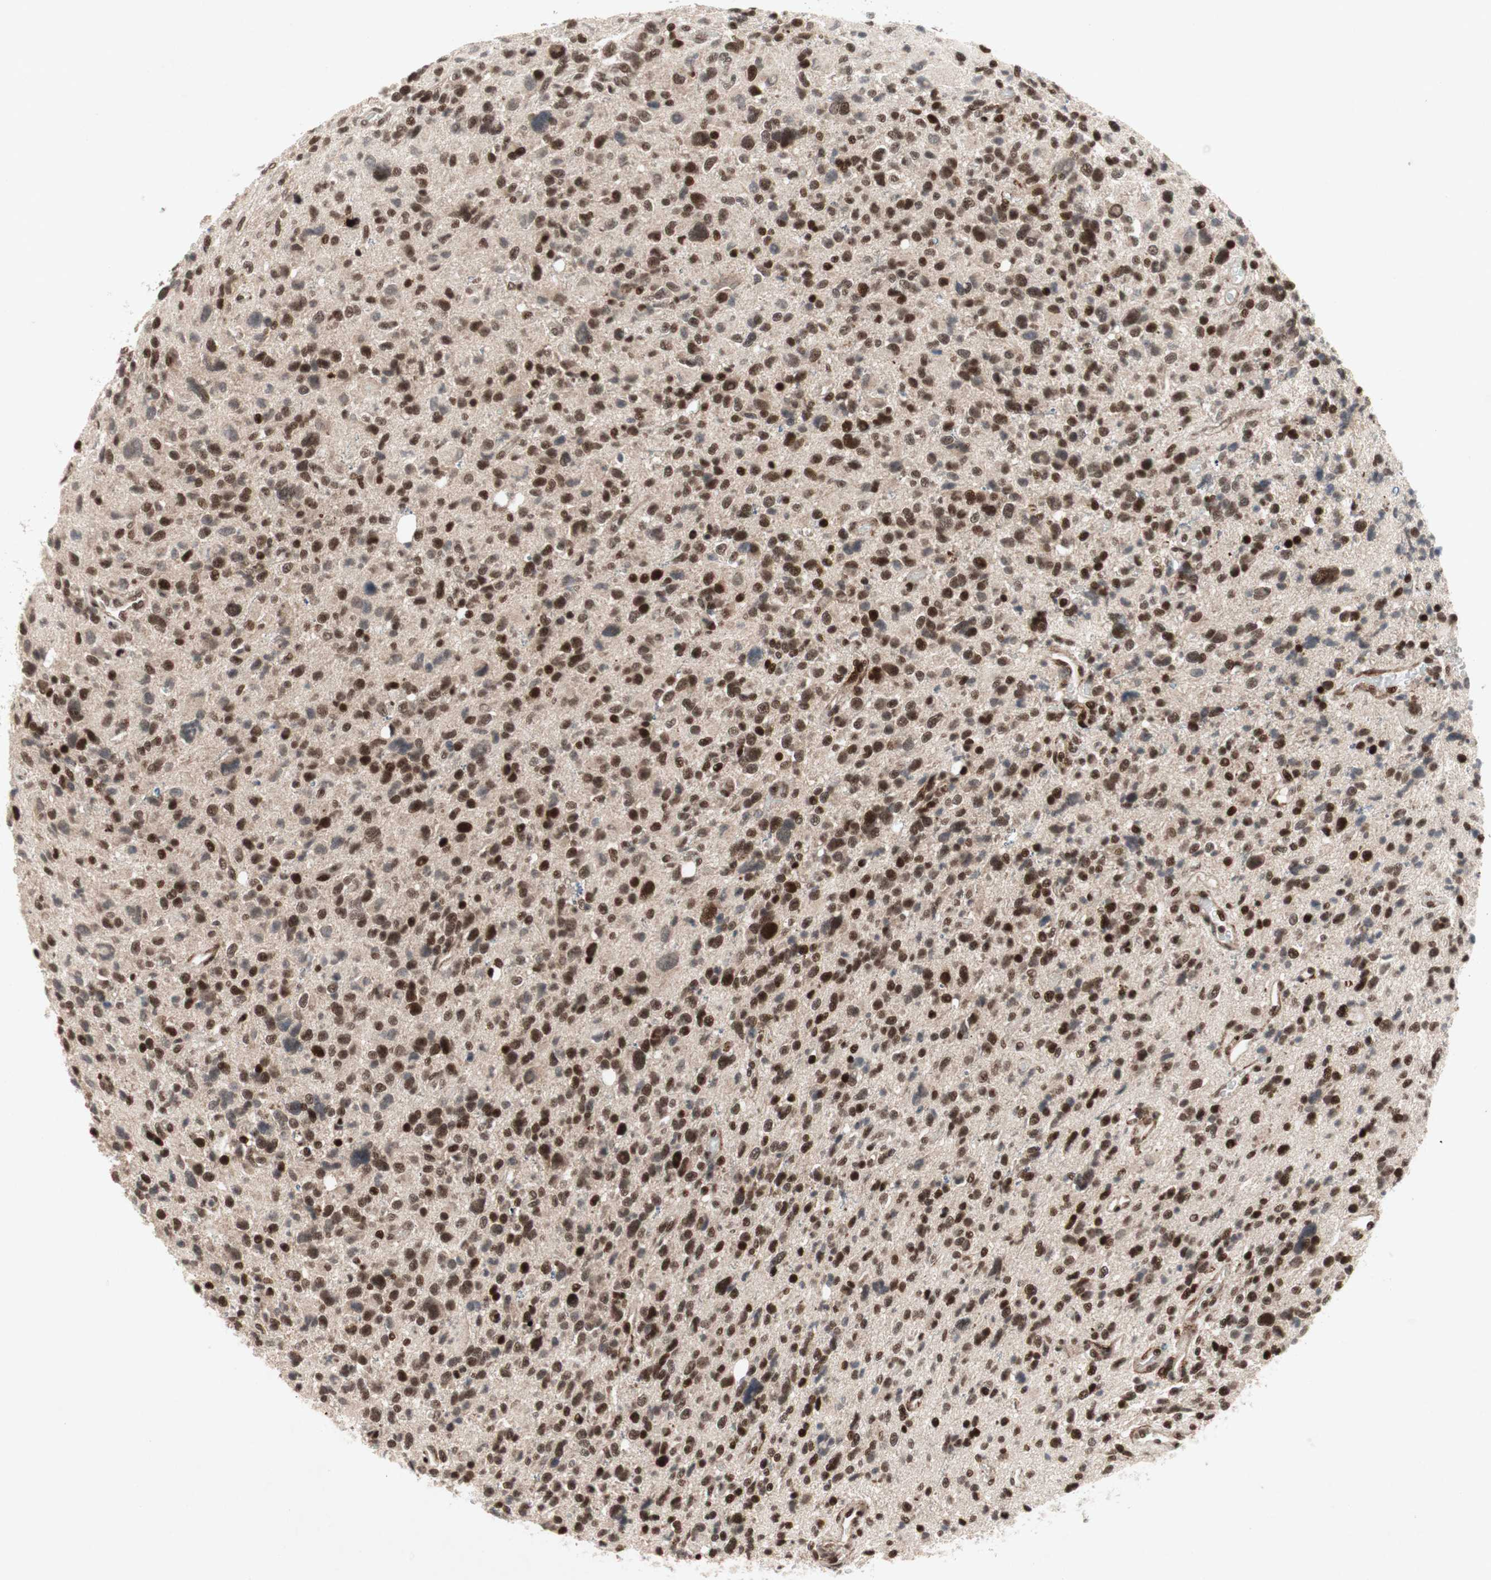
{"staining": {"intensity": "strong", "quantity": ">75%", "location": "nuclear"}, "tissue": "glioma", "cell_type": "Tumor cells", "image_type": "cancer", "snomed": [{"axis": "morphology", "description": "Glioma, malignant, High grade"}, {"axis": "topography", "description": "Brain"}], "caption": "An image of malignant glioma (high-grade) stained for a protein demonstrates strong nuclear brown staining in tumor cells. The staining is performed using DAB brown chromogen to label protein expression. The nuclei are counter-stained blue using hematoxylin.", "gene": "TCF12", "patient": {"sex": "male", "age": 48}}